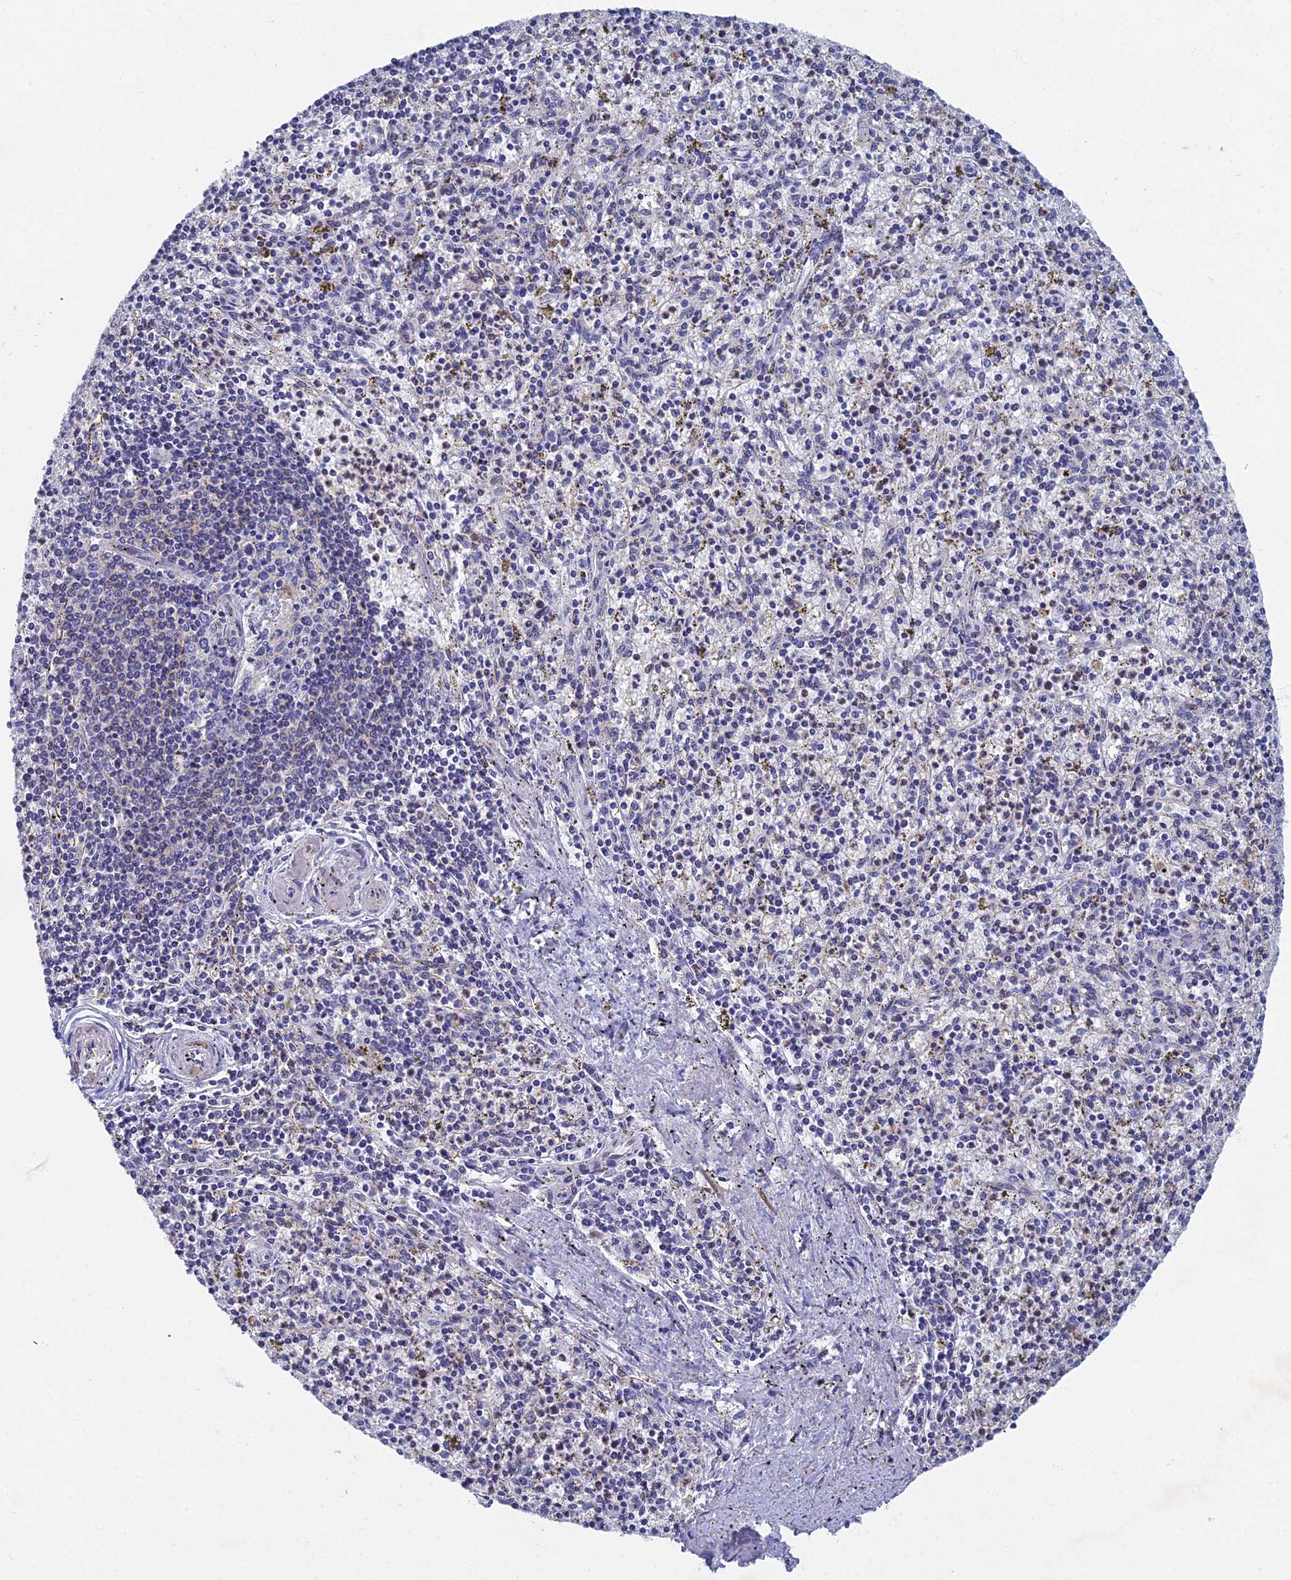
{"staining": {"intensity": "negative", "quantity": "none", "location": "none"}, "tissue": "spleen", "cell_type": "Cells in red pulp", "image_type": "normal", "snomed": [{"axis": "morphology", "description": "Normal tissue, NOS"}, {"axis": "topography", "description": "Spleen"}], "caption": "Immunohistochemistry (IHC) histopathology image of unremarkable spleen: human spleen stained with DAB (3,3'-diaminobenzidine) shows no significant protein expression in cells in red pulp. Brightfield microscopy of immunohistochemistry stained with DAB (brown) and hematoxylin (blue), captured at high magnification.", "gene": "SPIN4", "patient": {"sex": "male", "age": 72}}